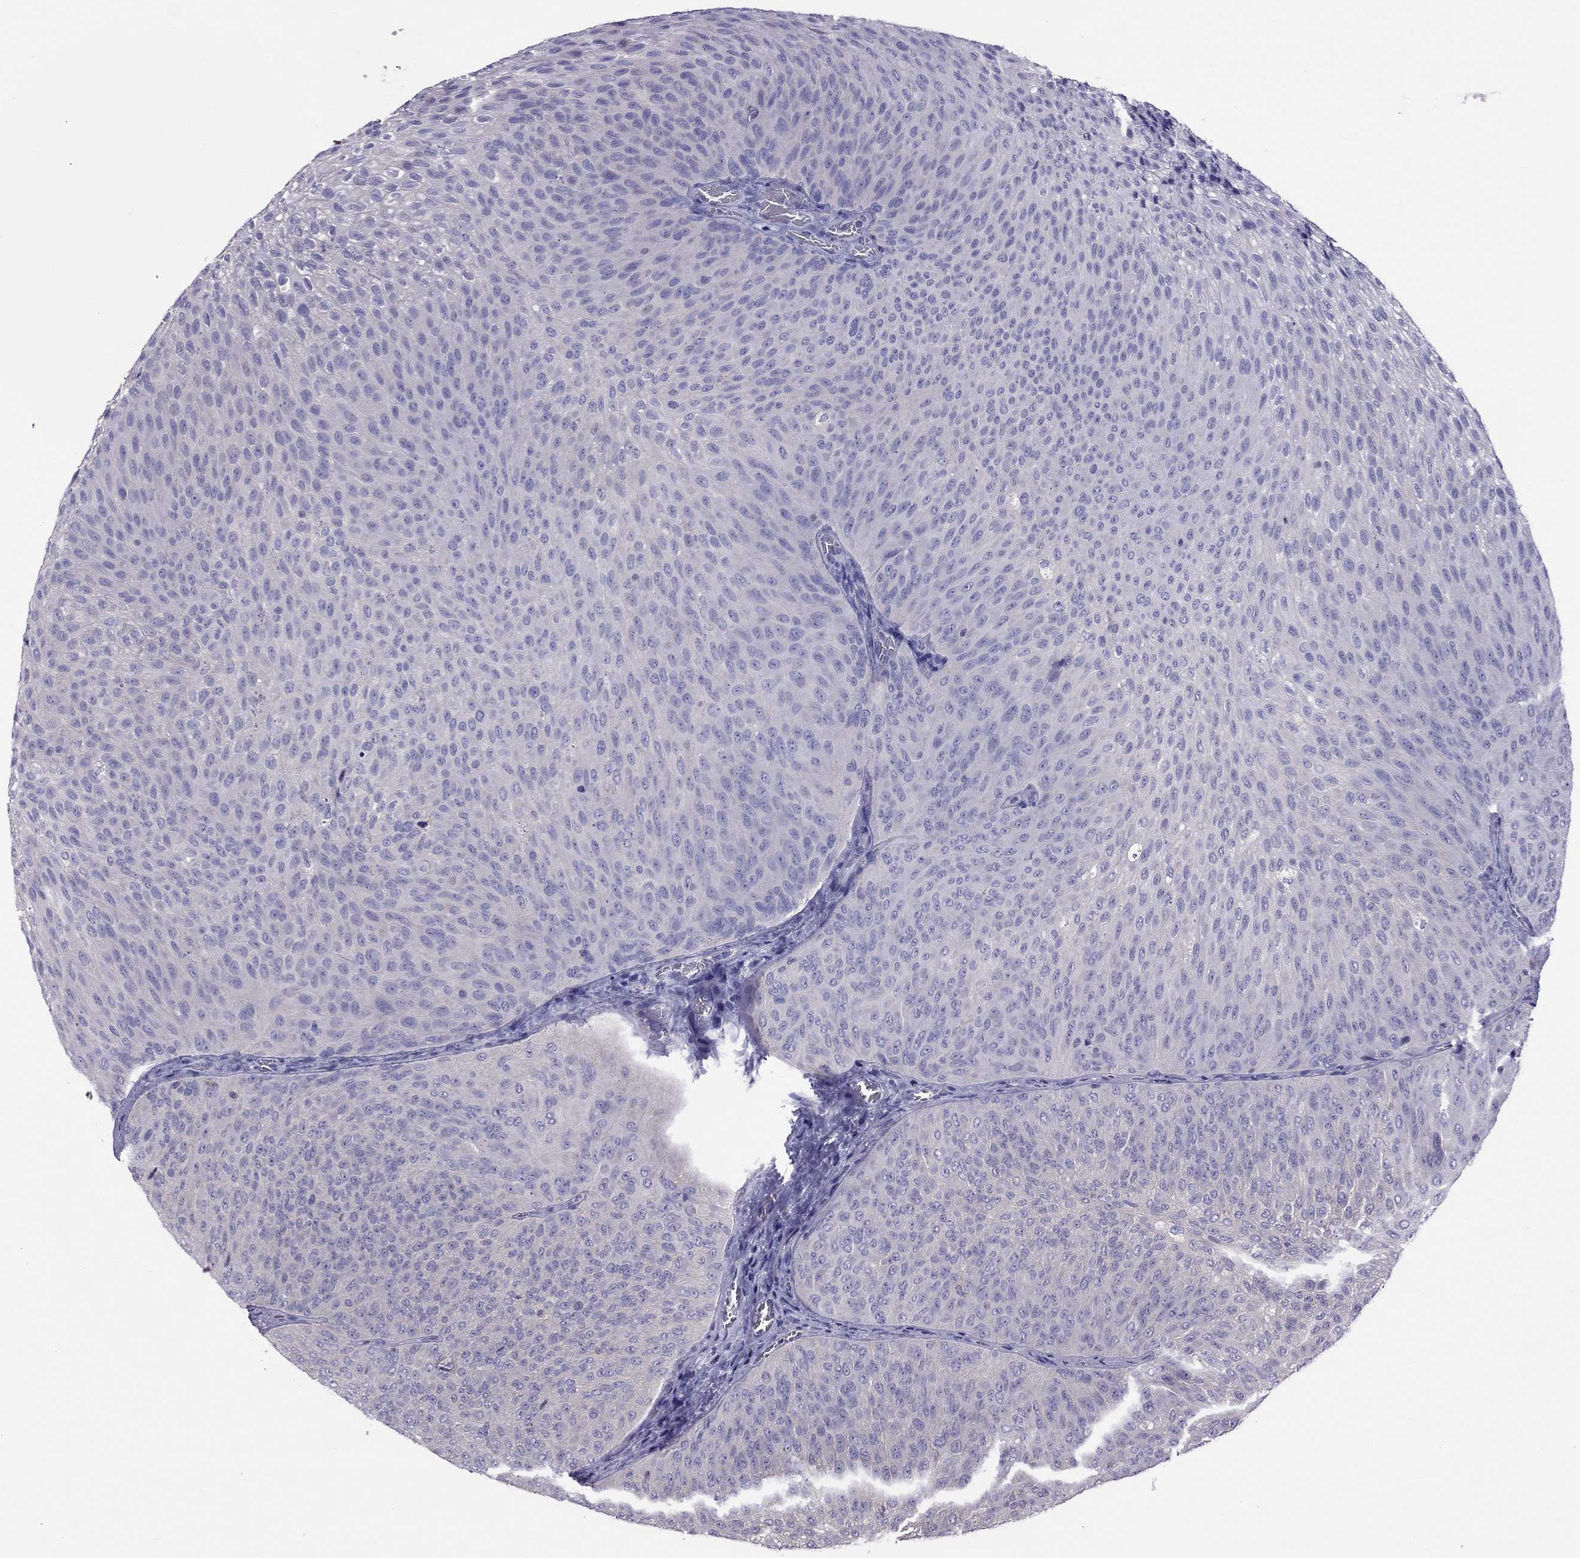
{"staining": {"intensity": "negative", "quantity": "none", "location": "none"}, "tissue": "urothelial cancer", "cell_type": "Tumor cells", "image_type": "cancer", "snomed": [{"axis": "morphology", "description": "Urothelial carcinoma, Low grade"}, {"axis": "topography", "description": "Urinary bladder"}], "caption": "The micrograph exhibits no significant staining in tumor cells of urothelial cancer. (DAB immunohistochemistry with hematoxylin counter stain).", "gene": "TEX22", "patient": {"sex": "male", "age": 78}}